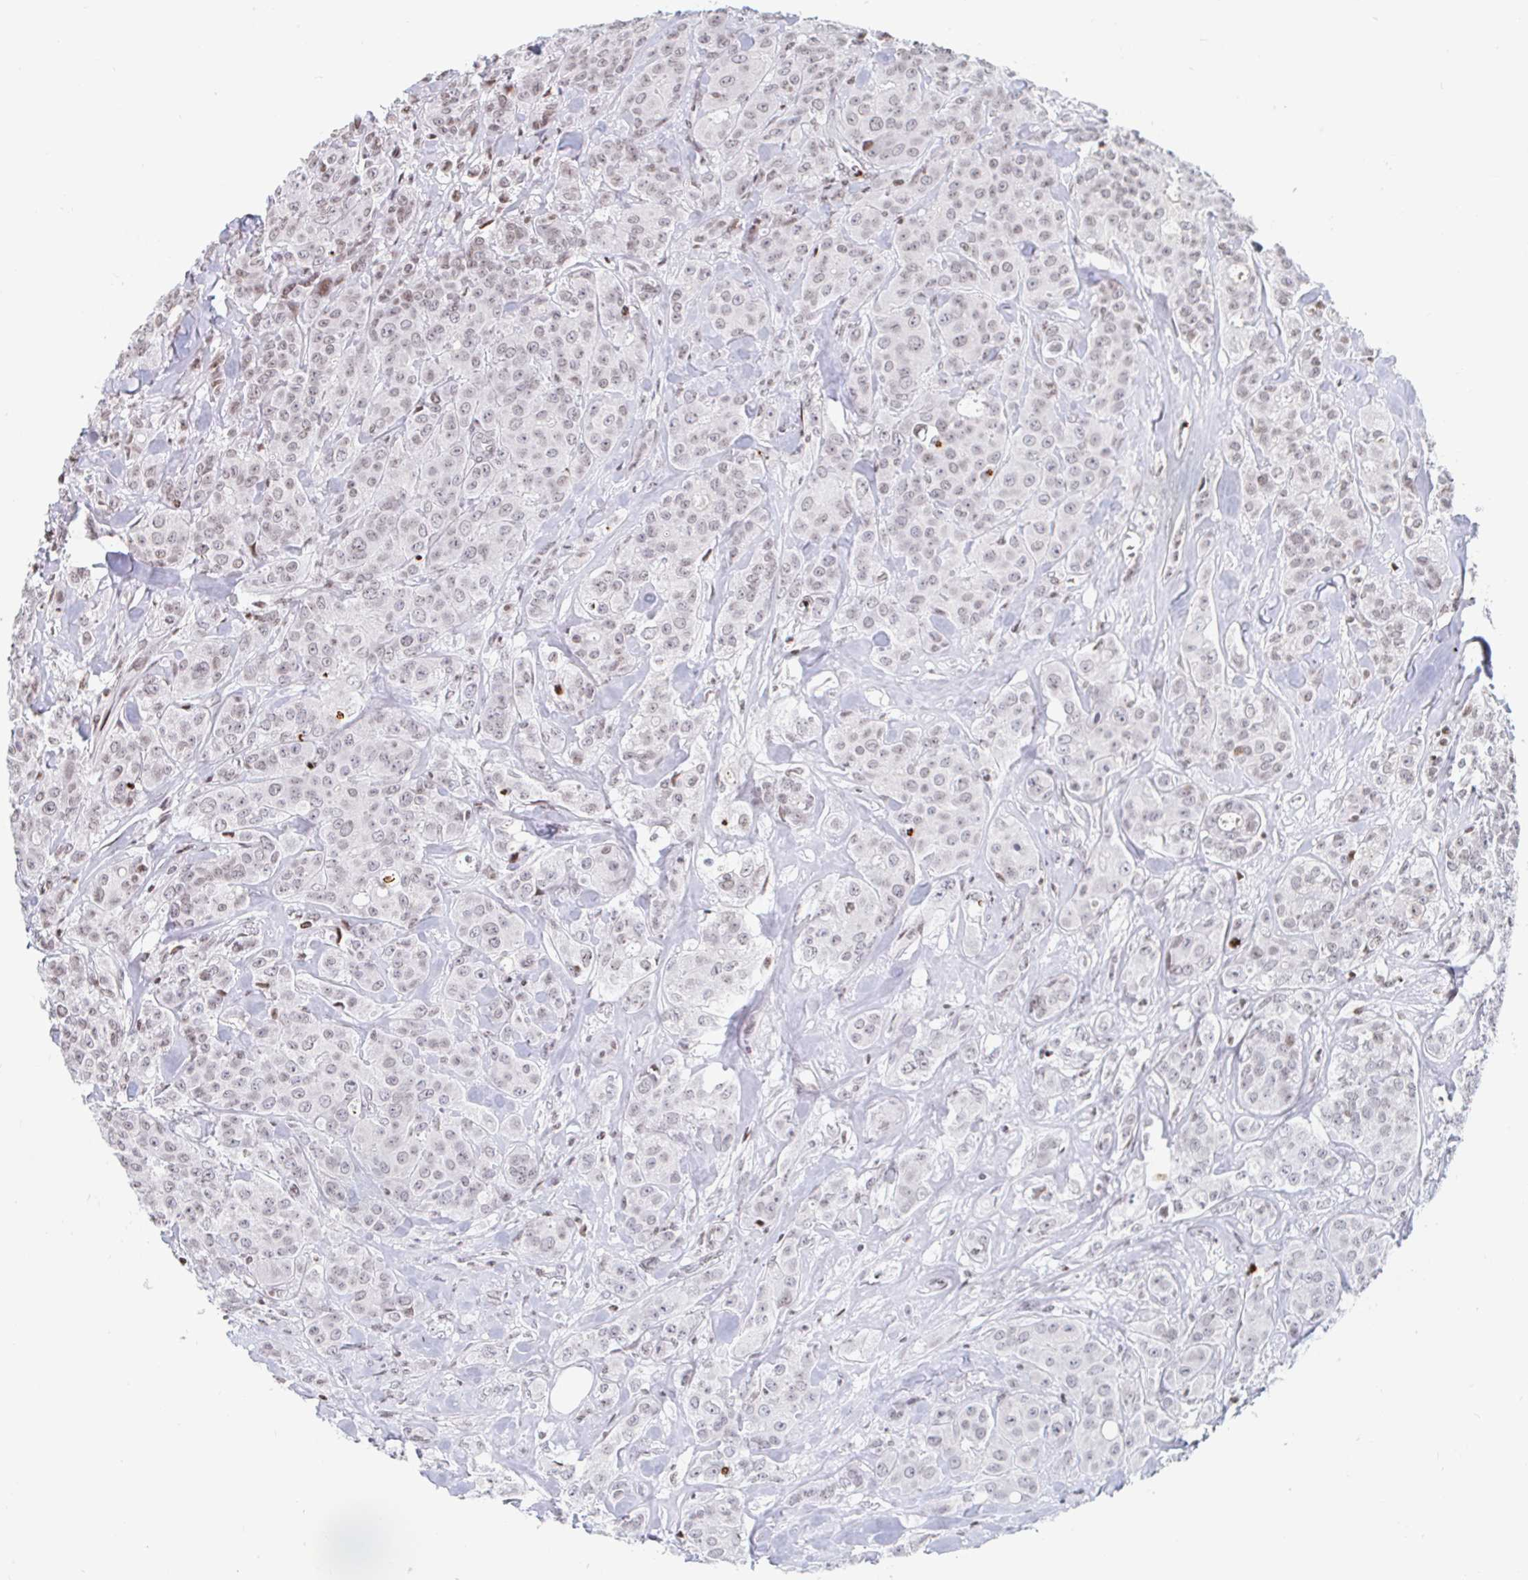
{"staining": {"intensity": "weak", "quantity": "25%-75%", "location": "nuclear"}, "tissue": "breast cancer", "cell_type": "Tumor cells", "image_type": "cancer", "snomed": [{"axis": "morphology", "description": "Normal tissue, NOS"}, {"axis": "morphology", "description": "Duct carcinoma"}, {"axis": "topography", "description": "Breast"}], "caption": "Protein staining exhibits weak nuclear positivity in approximately 25%-75% of tumor cells in intraductal carcinoma (breast).", "gene": "HOXC10", "patient": {"sex": "female", "age": 43}}